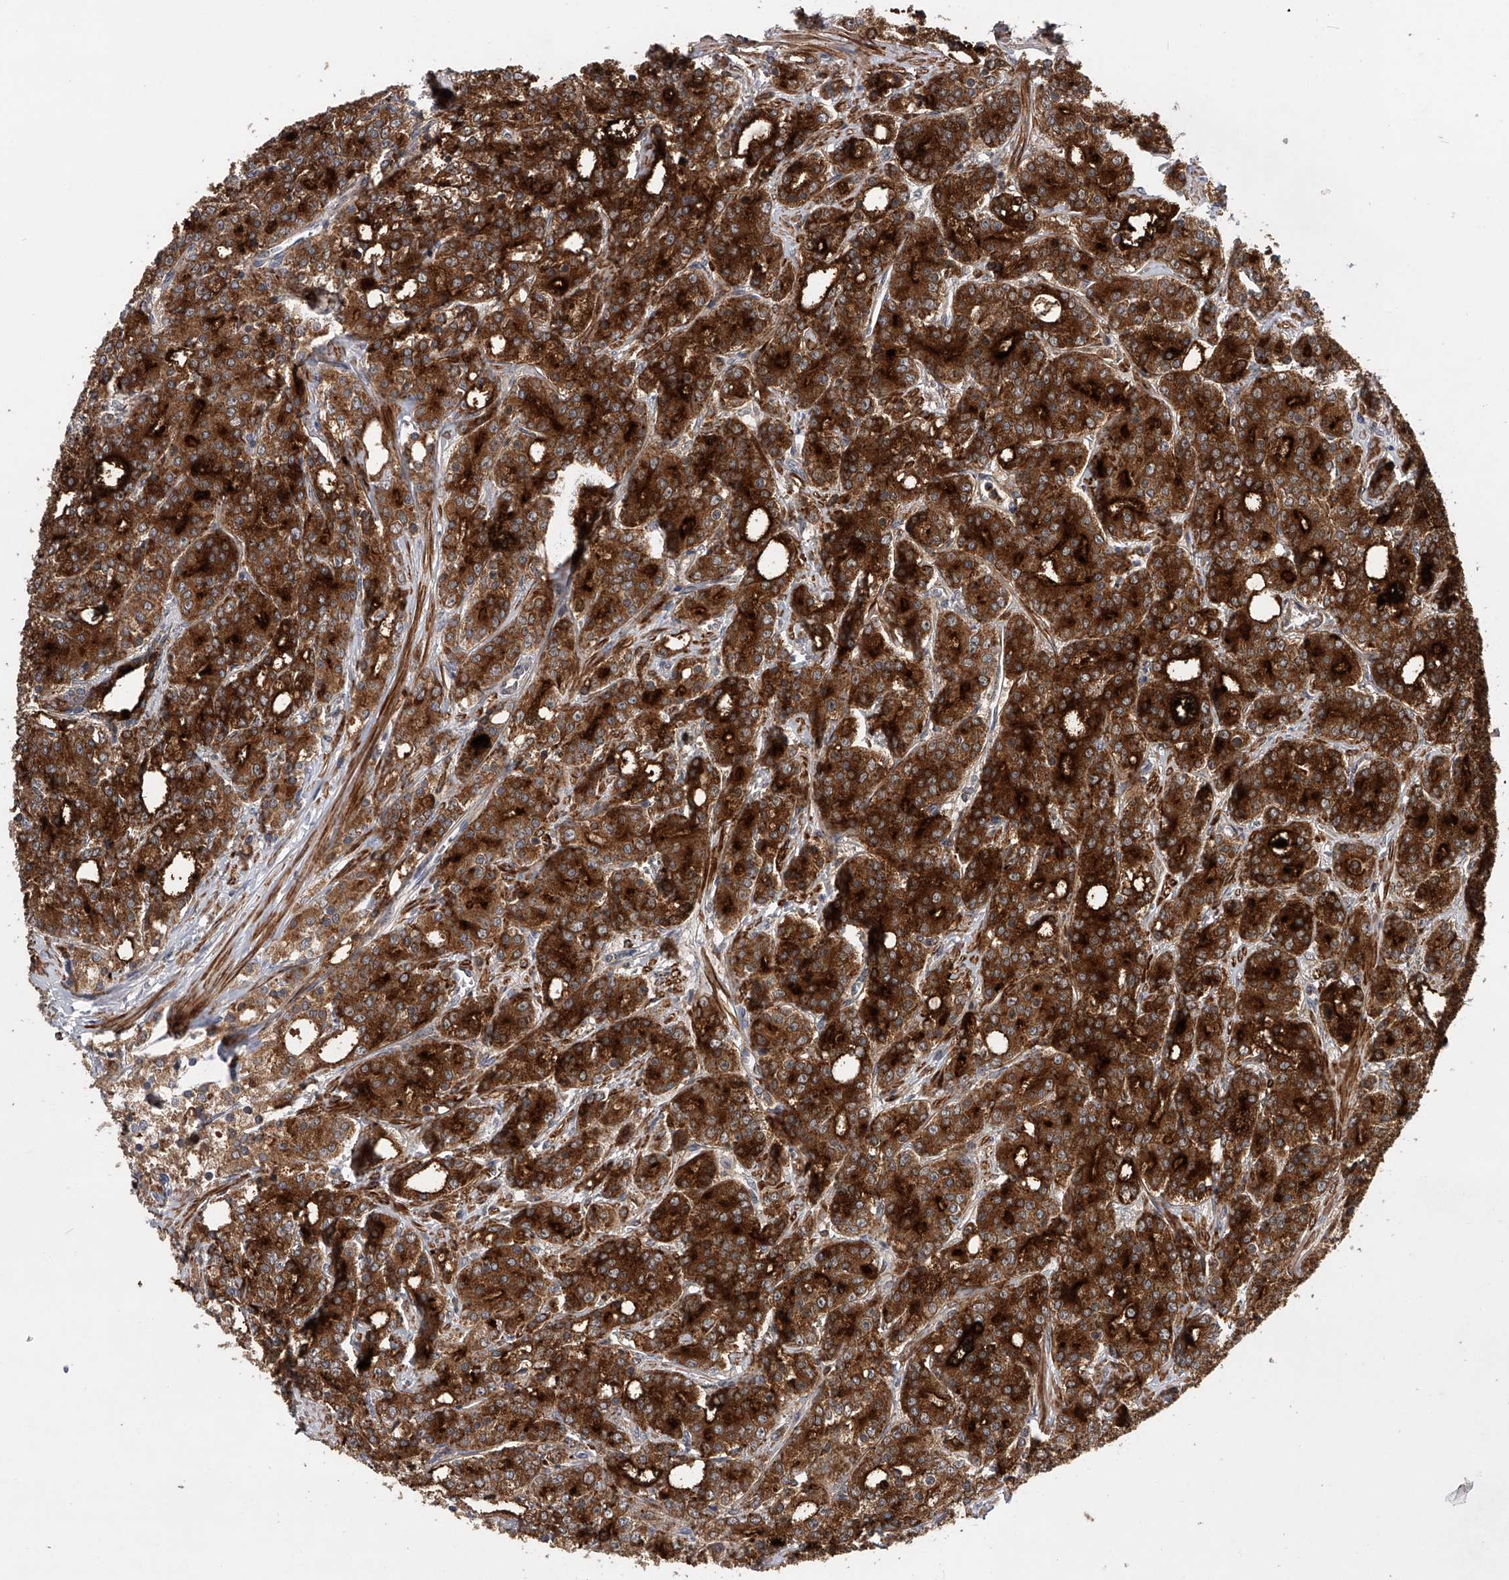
{"staining": {"intensity": "strong", "quantity": ">75%", "location": "cytoplasmic/membranous"}, "tissue": "prostate cancer", "cell_type": "Tumor cells", "image_type": "cancer", "snomed": [{"axis": "morphology", "description": "Adenocarcinoma, High grade"}, {"axis": "topography", "description": "Prostate"}], "caption": "IHC staining of prostate cancer (high-grade adenocarcinoma), which reveals high levels of strong cytoplasmic/membranous positivity in about >75% of tumor cells indicating strong cytoplasmic/membranous protein positivity. The staining was performed using DAB (brown) for protein detection and nuclei were counterstained in hematoxylin (blue).", "gene": "SPOCK1", "patient": {"sex": "male", "age": 62}}